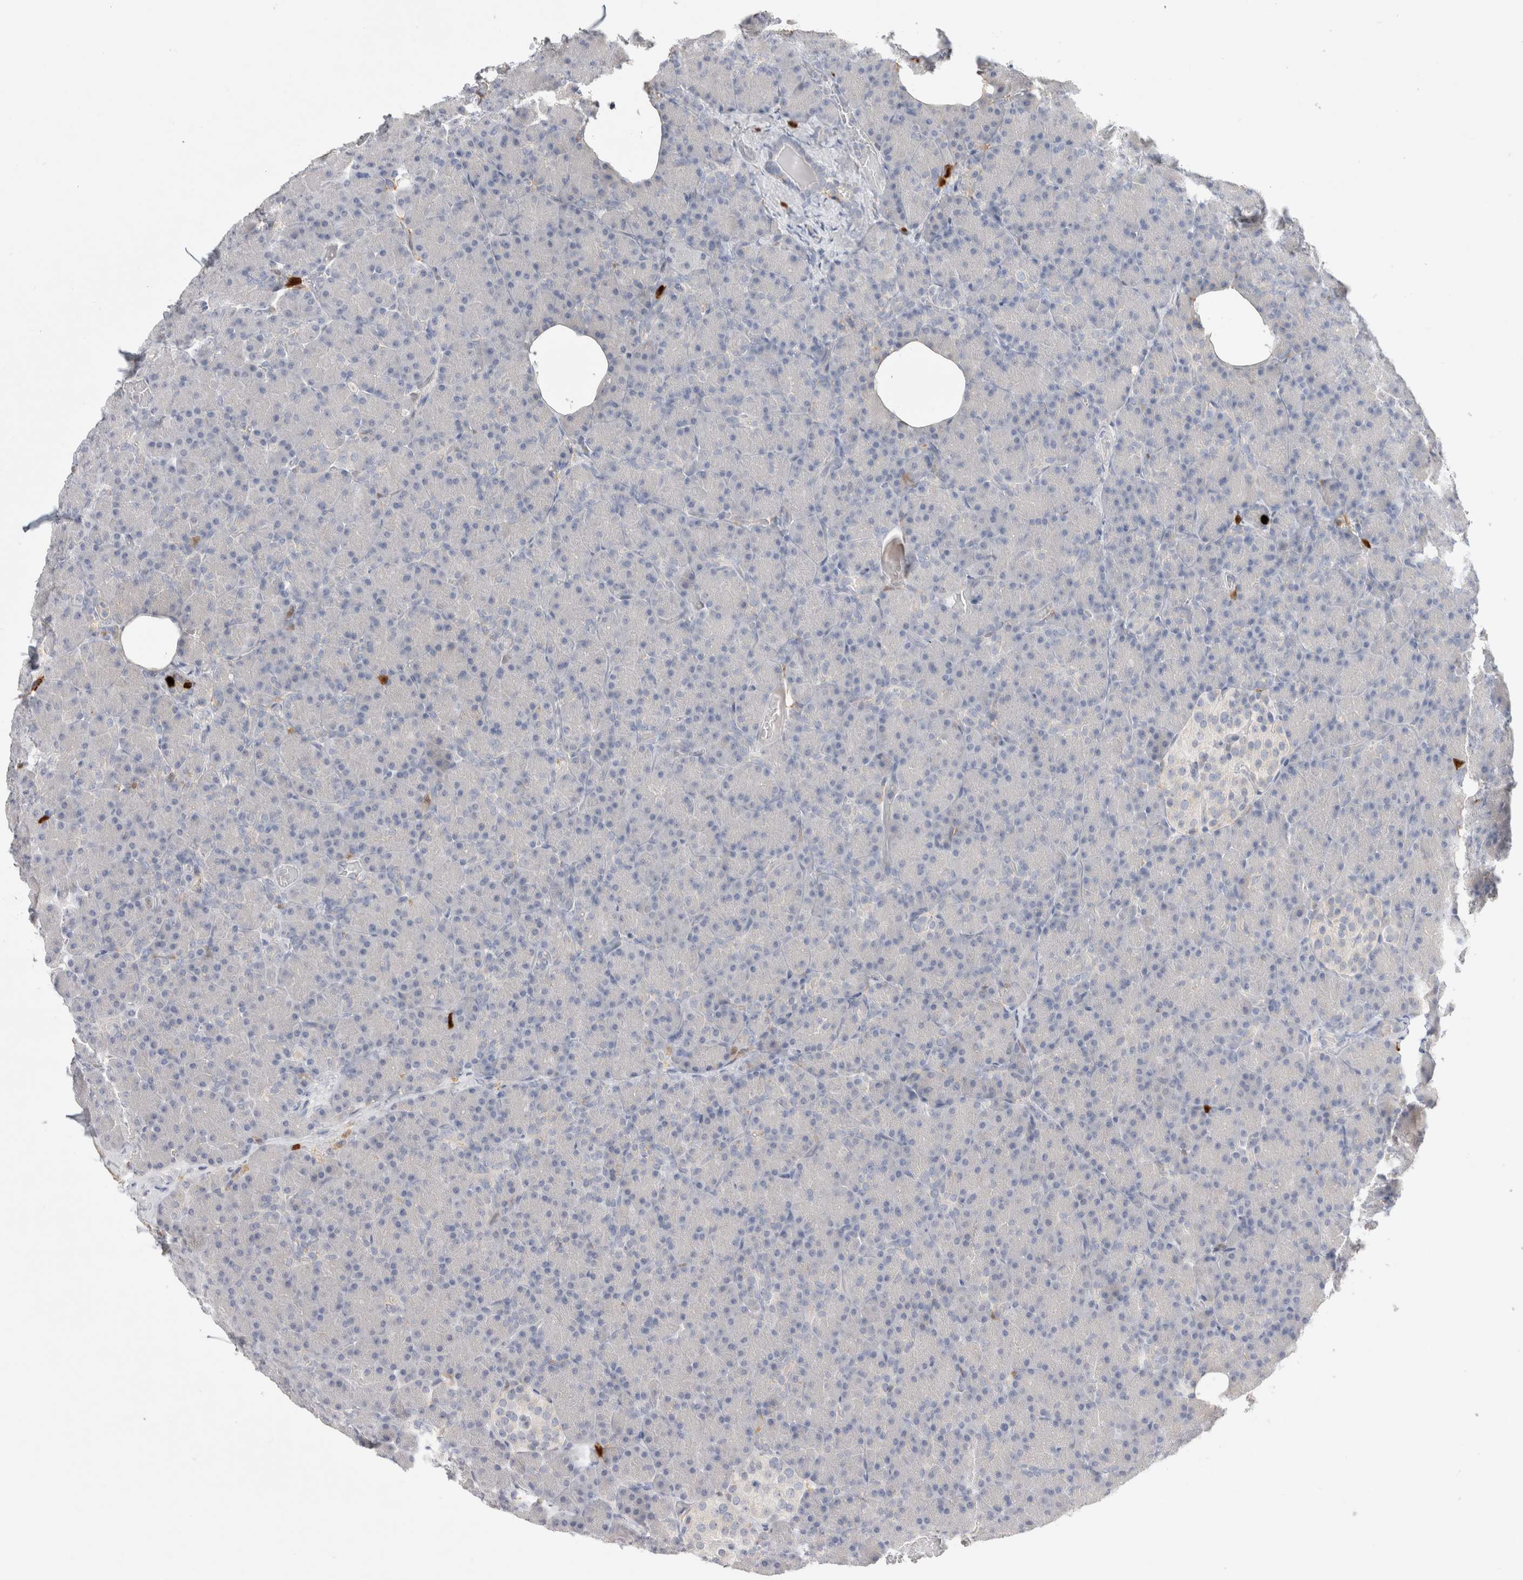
{"staining": {"intensity": "negative", "quantity": "none", "location": "none"}, "tissue": "pancreas", "cell_type": "Exocrine glandular cells", "image_type": "normal", "snomed": [{"axis": "morphology", "description": "Normal tissue, NOS"}, {"axis": "topography", "description": "Pancreas"}], "caption": "An image of pancreas stained for a protein shows no brown staining in exocrine glandular cells. (DAB (3,3'-diaminobenzidine) immunohistochemistry (IHC) visualized using brightfield microscopy, high magnification).", "gene": "HPGDS", "patient": {"sex": "female", "age": 43}}